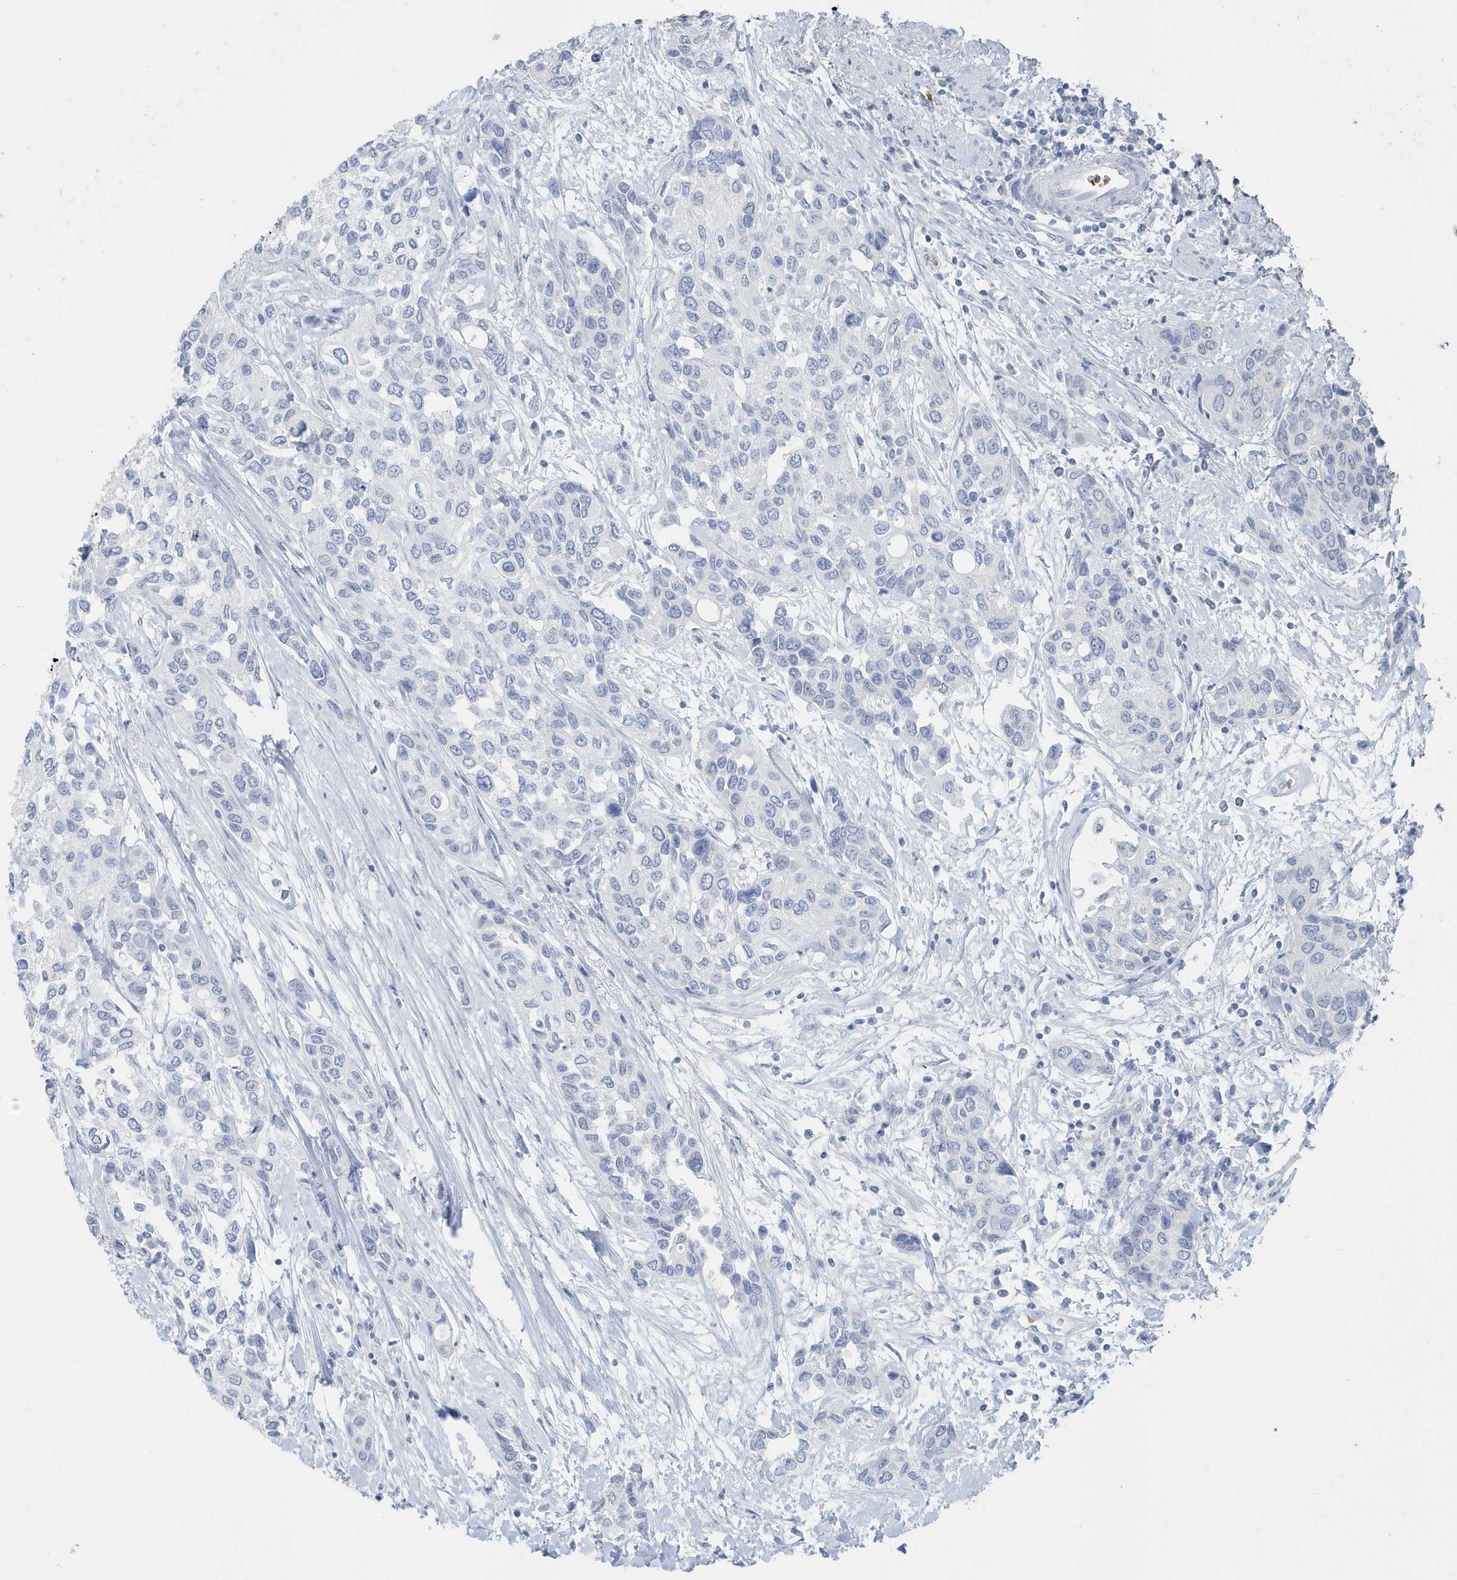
{"staining": {"intensity": "negative", "quantity": "none", "location": "none"}, "tissue": "urothelial cancer", "cell_type": "Tumor cells", "image_type": "cancer", "snomed": [{"axis": "morphology", "description": "Normal tissue, NOS"}, {"axis": "morphology", "description": "Urothelial carcinoma, High grade"}, {"axis": "topography", "description": "Vascular tissue"}, {"axis": "topography", "description": "Urinary bladder"}], "caption": "Urothelial carcinoma (high-grade) was stained to show a protein in brown. There is no significant staining in tumor cells.", "gene": "HBA2", "patient": {"sex": "female", "age": 56}}